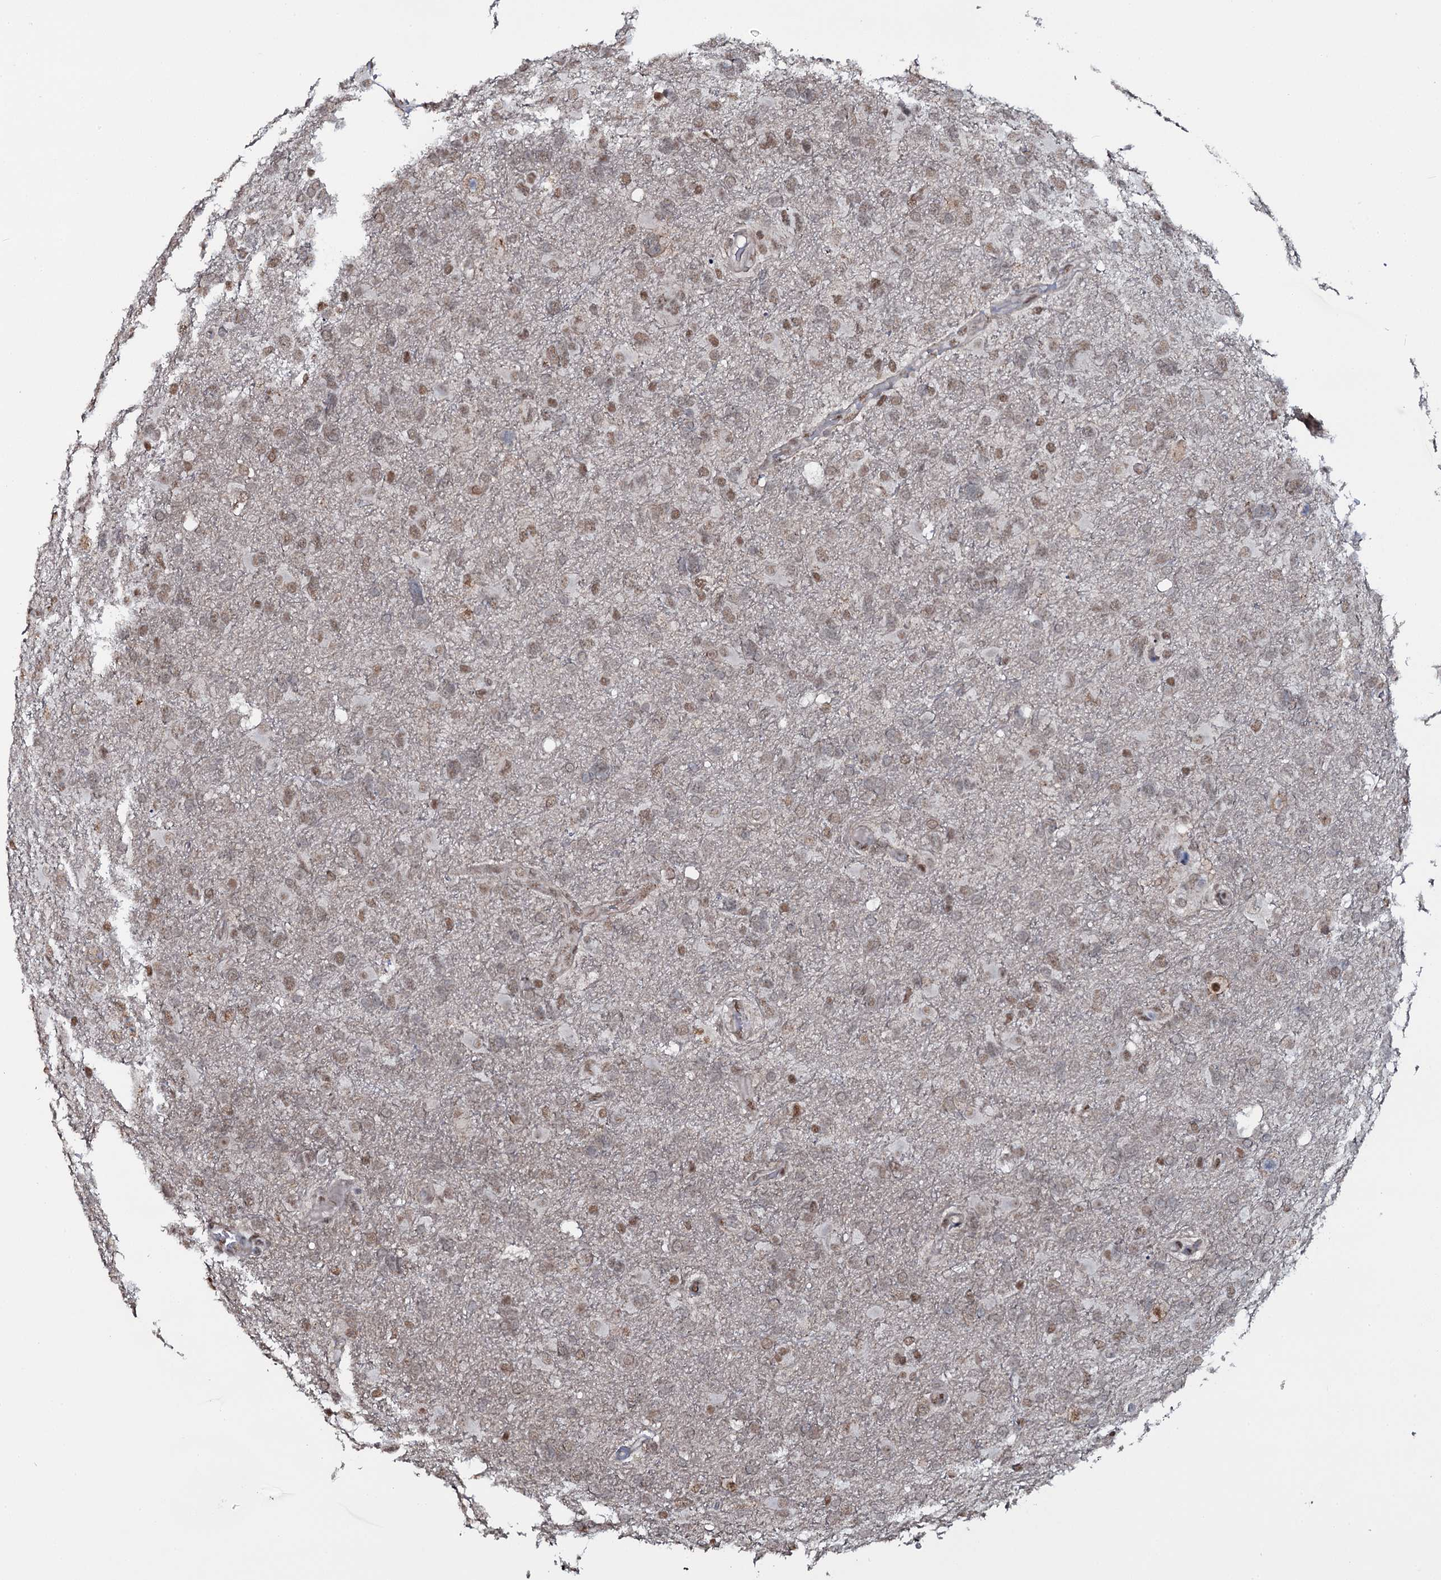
{"staining": {"intensity": "moderate", "quantity": "<25%", "location": "nuclear"}, "tissue": "glioma", "cell_type": "Tumor cells", "image_type": "cancer", "snomed": [{"axis": "morphology", "description": "Glioma, malignant, High grade"}, {"axis": "topography", "description": "Brain"}], "caption": "A photomicrograph showing moderate nuclear expression in about <25% of tumor cells in malignant glioma (high-grade), as visualized by brown immunohistochemical staining.", "gene": "SH2D4B", "patient": {"sex": "male", "age": 61}}